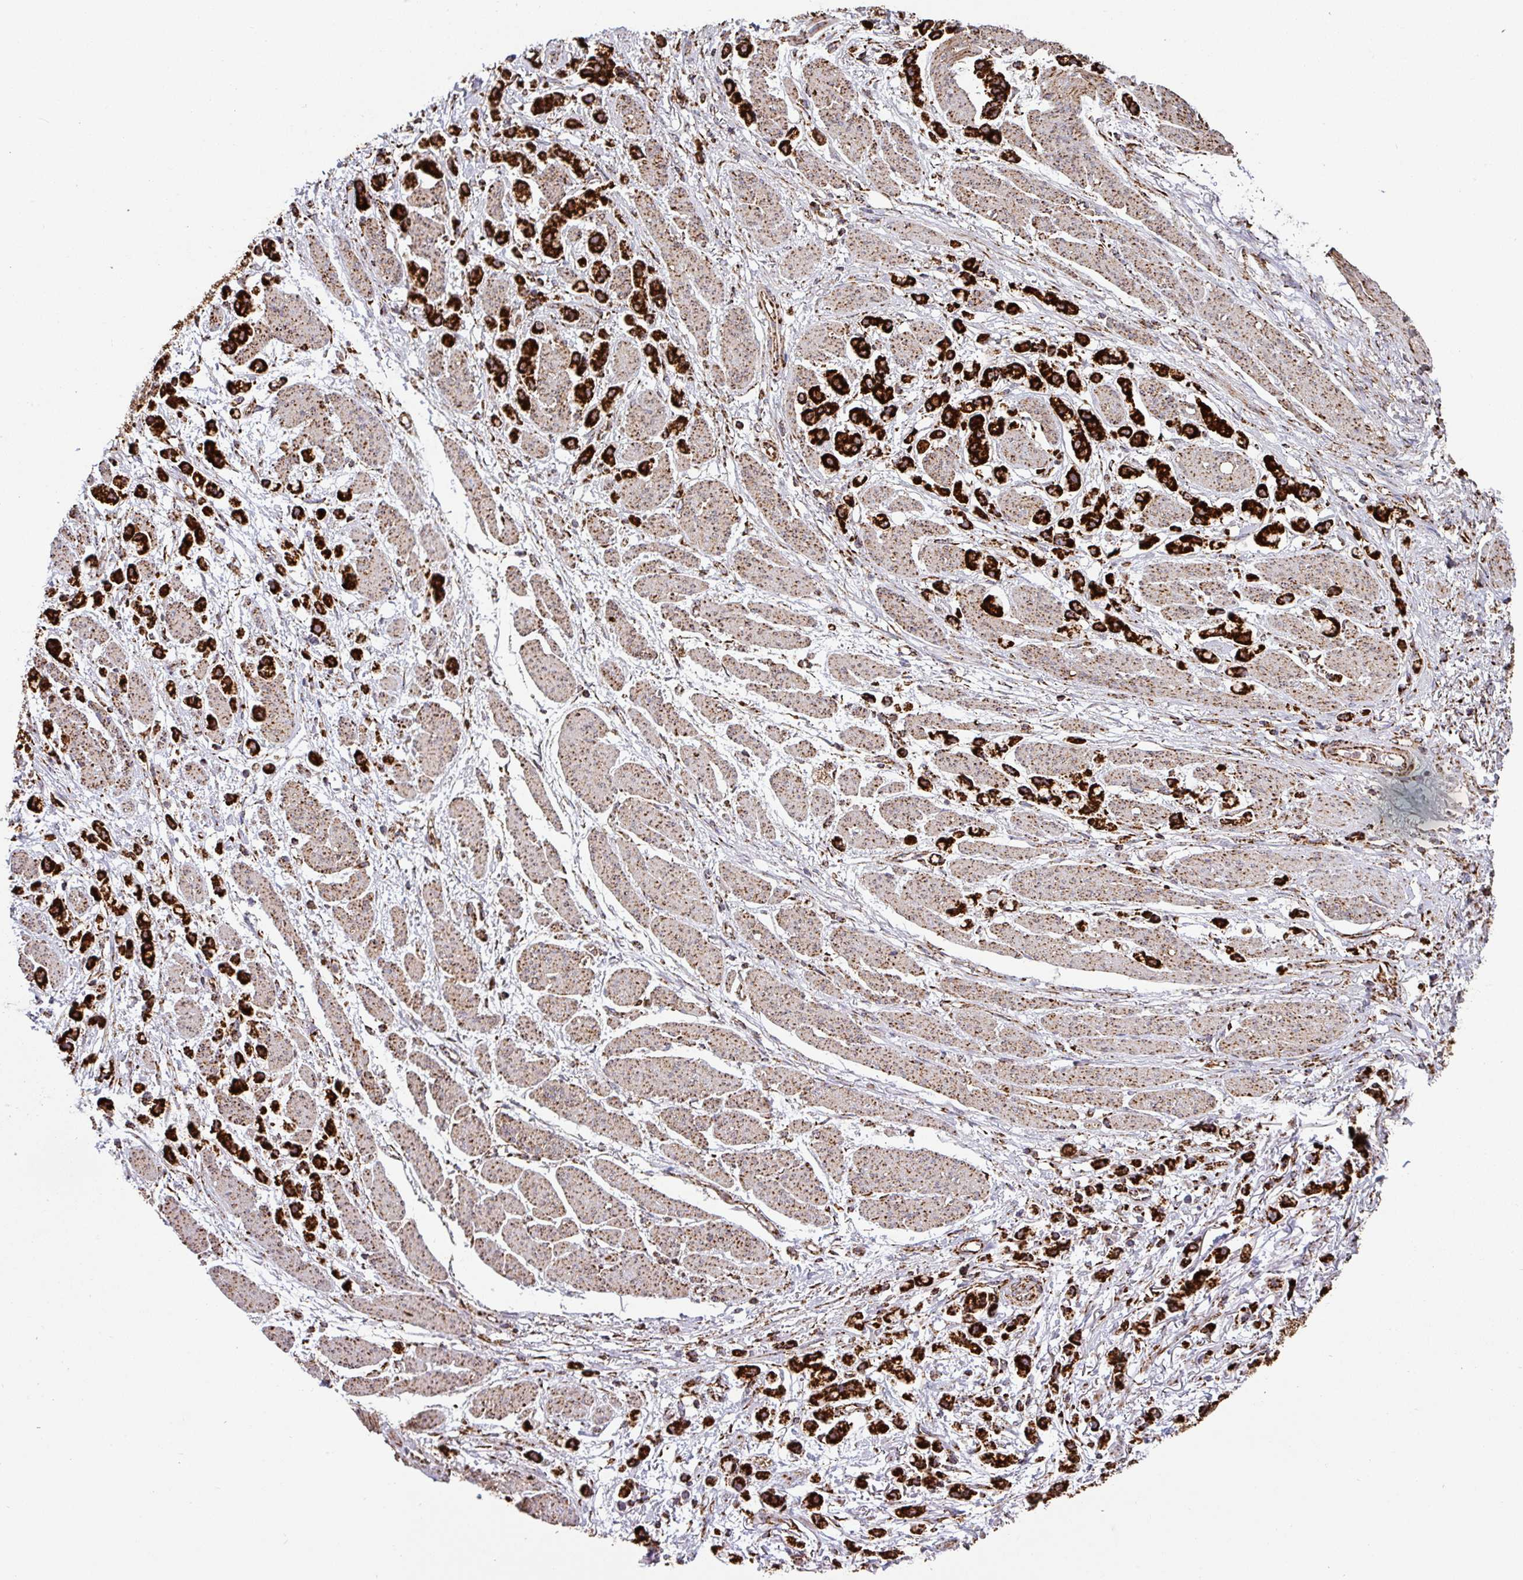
{"staining": {"intensity": "strong", "quantity": ">75%", "location": "cytoplasmic/membranous"}, "tissue": "stomach cancer", "cell_type": "Tumor cells", "image_type": "cancer", "snomed": [{"axis": "morphology", "description": "Adenocarcinoma, NOS"}, {"axis": "topography", "description": "Stomach"}], "caption": "Immunohistochemical staining of adenocarcinoma (stomach) displays strong cytoplasmic/membranous protein expression in approximately >75% of tumor cells. (brown staining indicates protein expression, while blue staining denotes nuclei).", "gene": "TRAP1", "patient": {"sex": "female", "age": 81}}